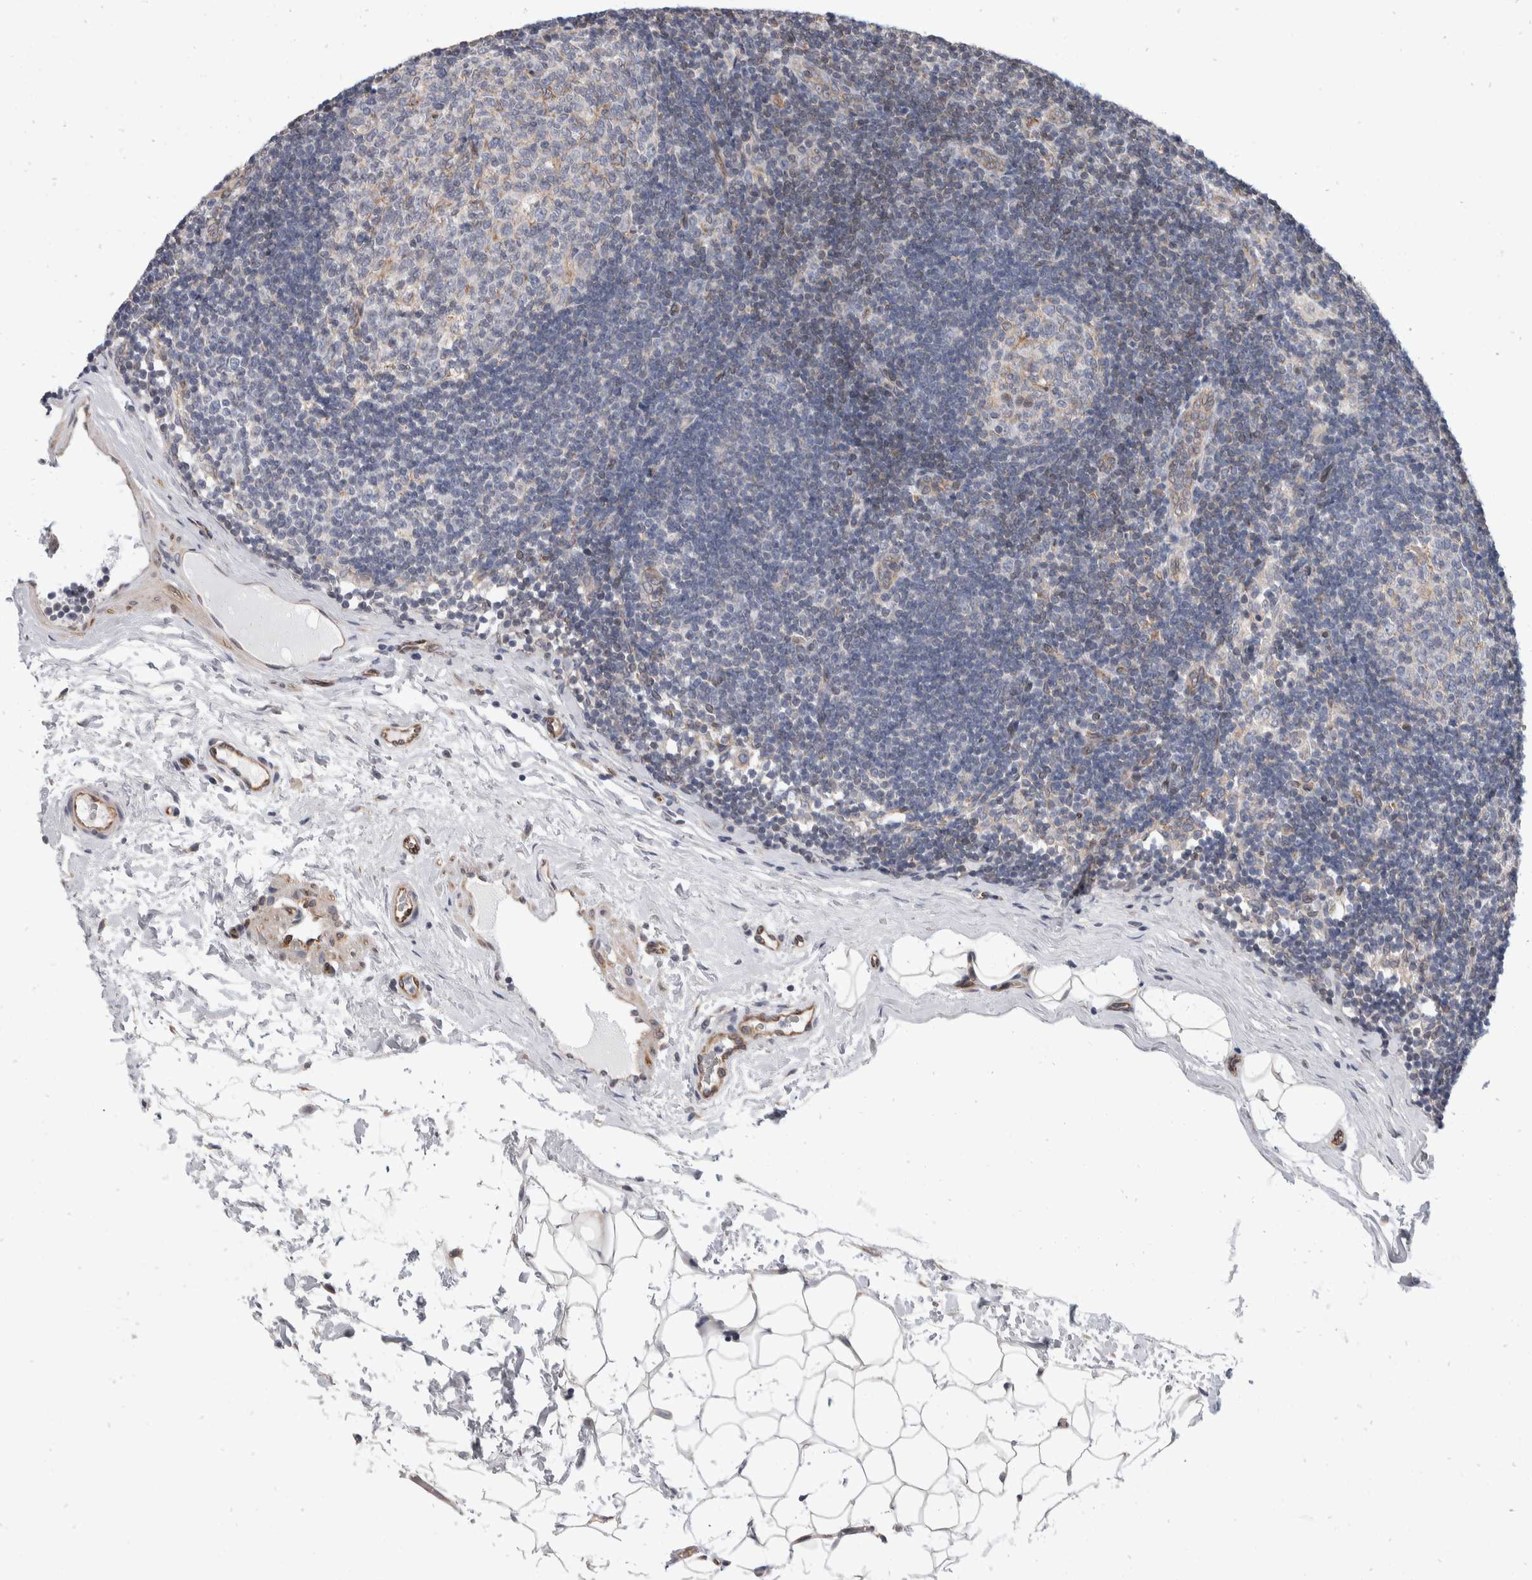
{"staining": {"intensity": "negative", "quantity": "none", "location": "none"}, "tissue": "lymph node", "cell_type": "Germinal center cells", "image_type": "normal", "snomed": [{"axis": "morphology", "description": "Normal tissue, NOS"}, {"axis": "topography", "description": "Lymph node"}], "caption": "An IHC image of benign lymph node is shown. There is no staining in germinal center cells of lymph node.", "gene": "TMEM245", "patient": {"sex": "female", "age": 22}}